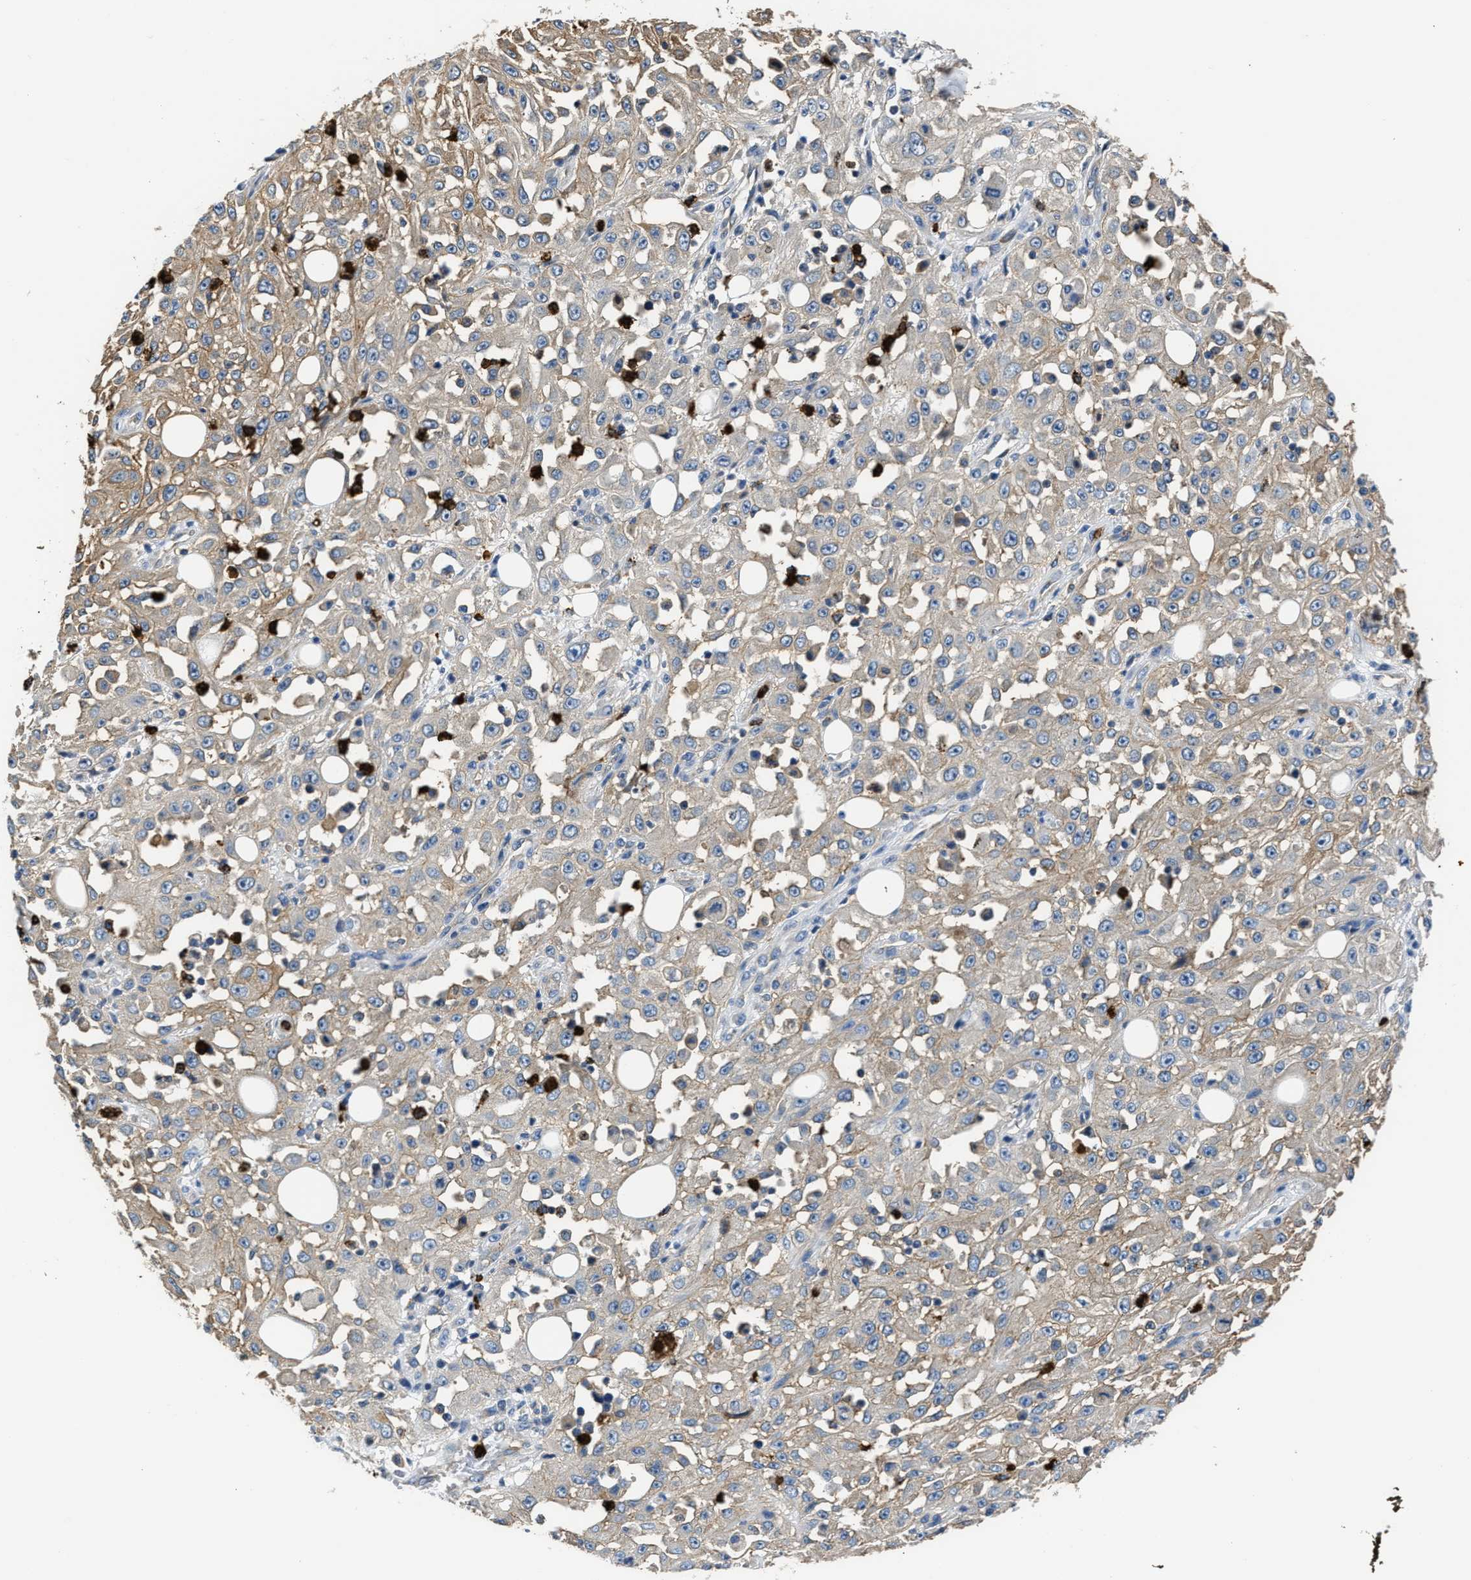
{"staining": {"intensity": "moderate", "quantity": "25%-75%", "location": "cytoplasmic/membranous"}, "tissue": "skin cancer", "cell_type": "Tumor cells", "image_type": "cancer", "snomed": [{"axis": "morphology", "description": "Squamous cell carcinoma, NOS"}, {"axis": "morphology", "description": "Squamous cell carcinoma, metastatic, NOS"}, {"axis": "topography", "description": "Skin"}, {"axis": "topography", "description": "Lymph node"}], "caption": "Human skin metastatic squamous cell carcinoma stained with a brown dye demonstrates moderate cytoplasmic/membranous positive positivity in approximately 25%-75% of tumor cells.", "gene": "TRAF6", "patient": {"sex": "male", "age": 75}}